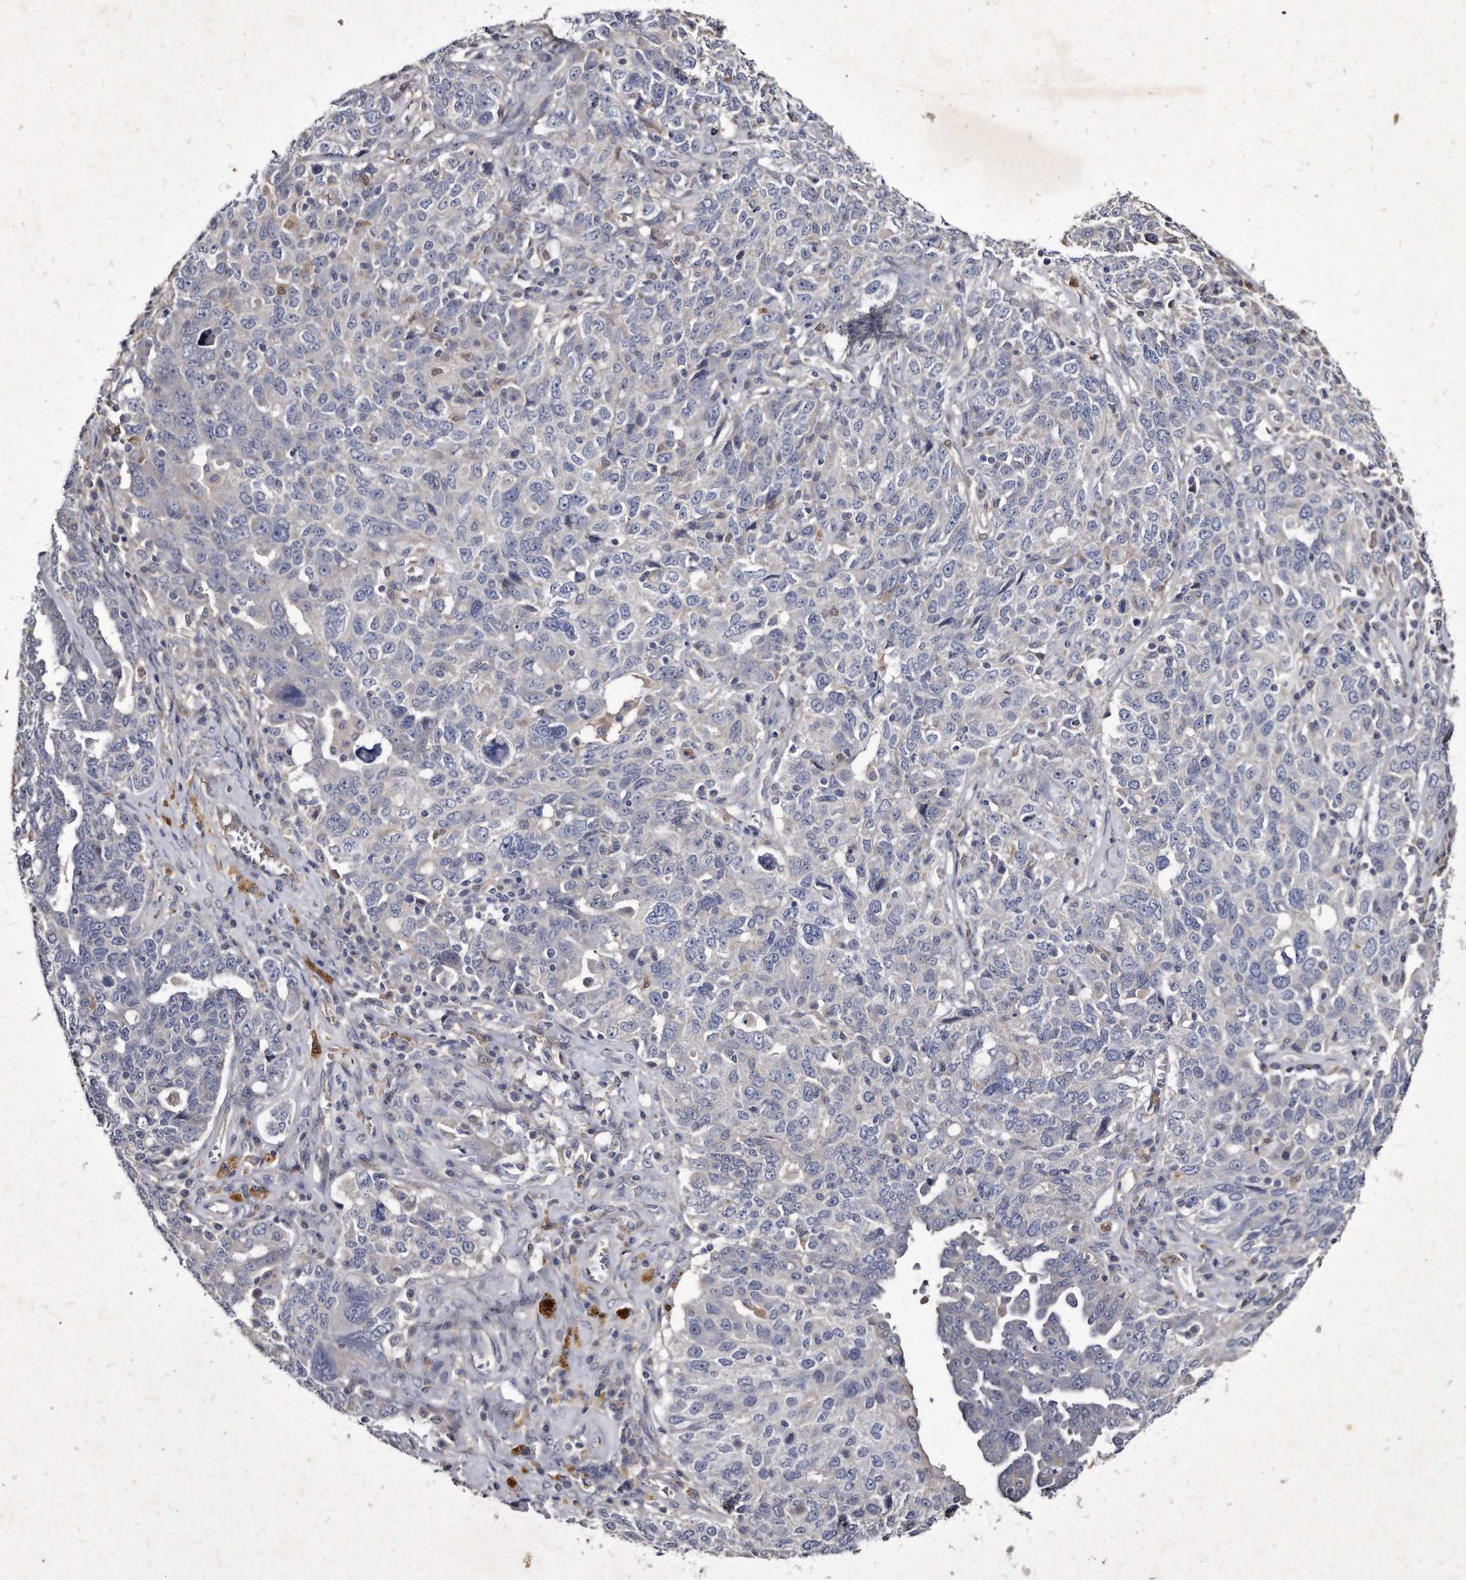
{"staining": {"intensity": "negative", "quantity": "none", "location": "none"}, "tissue": "ovarian cancer", "cell_type": "Tumor cells", "image_type": "cancer", "snomed": [{"axis": "morphology", "description": "Carcinoma, endometroid"}, {"axis": "topography", "description": "Ovary"}], "caption": "Ovarian endometroid carcinoma stained for a protein using immunohistochemistry (IHC) displays no staining tumor cells.", "gene": "KLHDC3", "patient": {"sex": "female", "age": 62}}